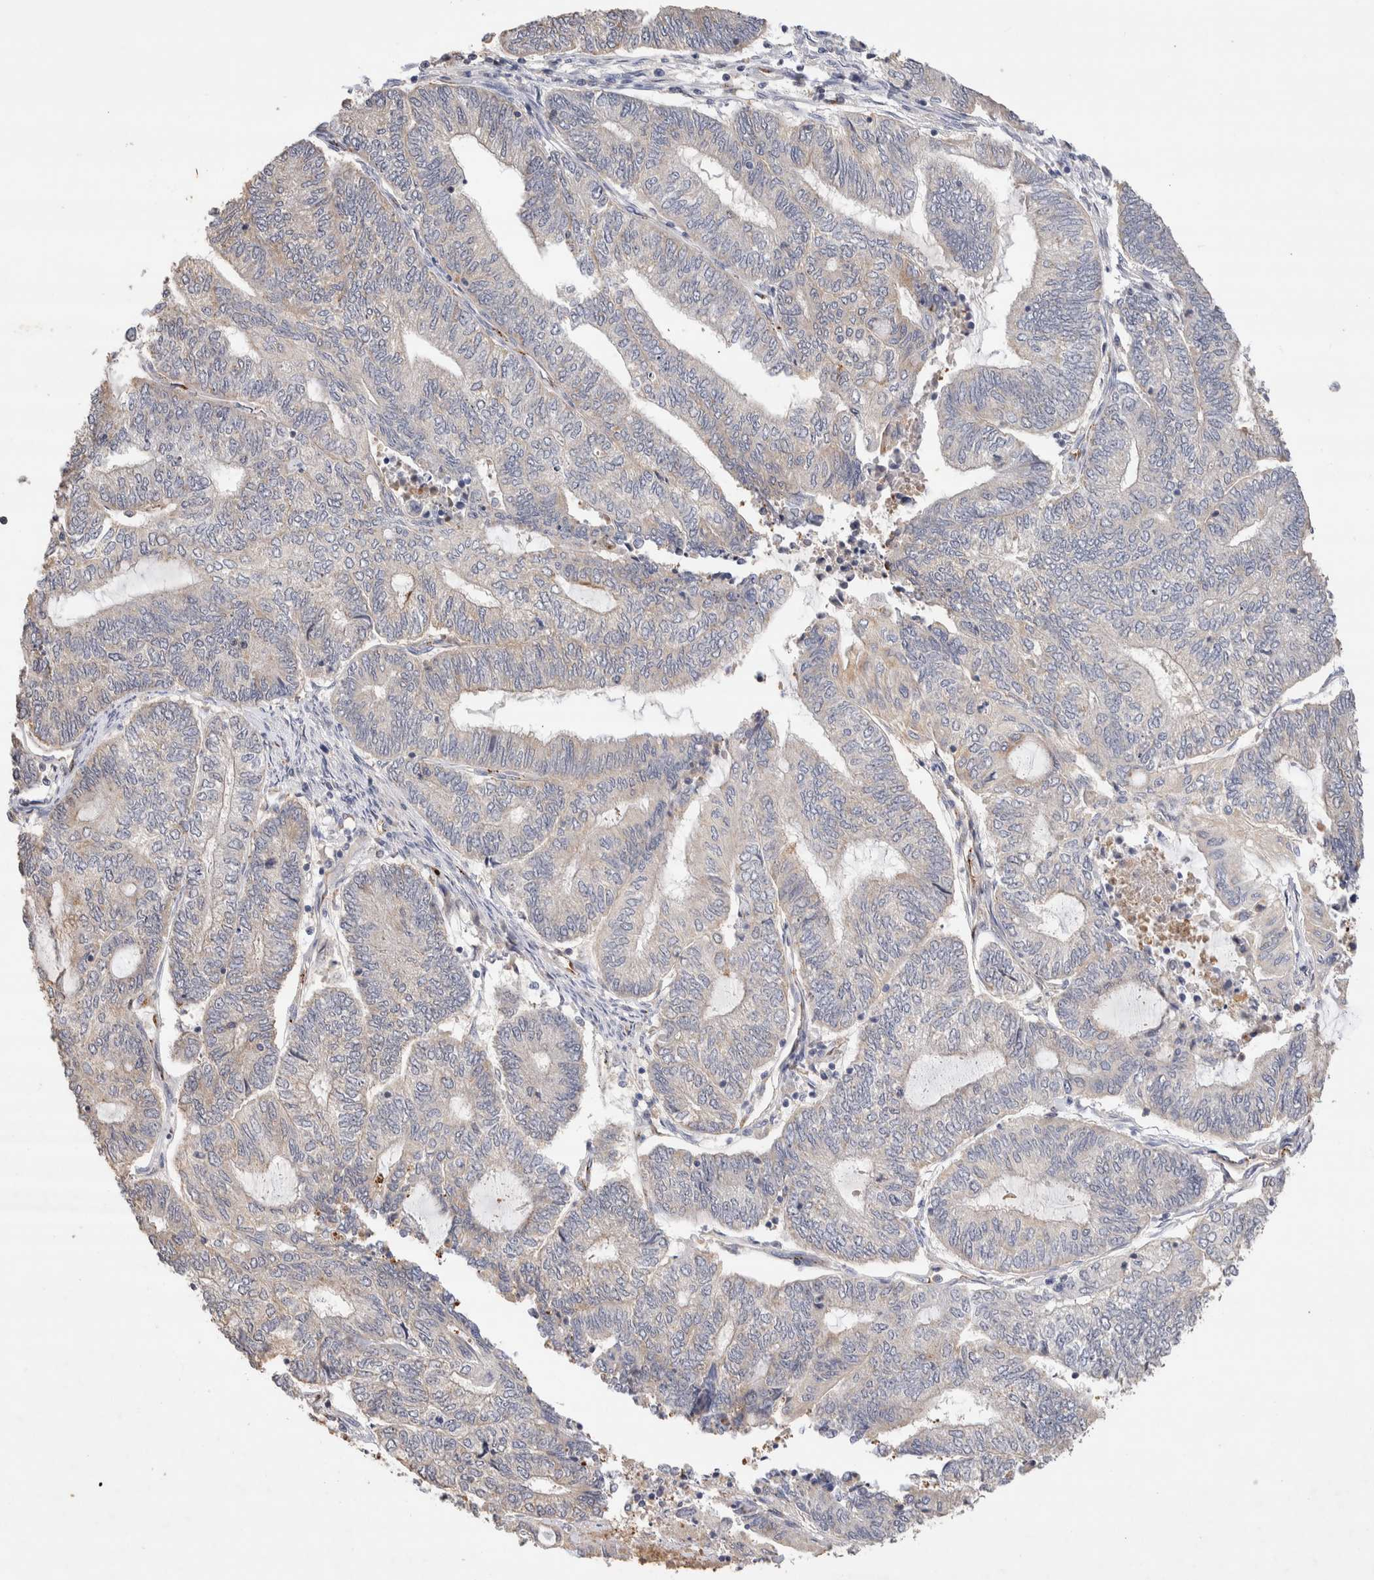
{"staining": {"intensity": "negative", "quantity": "none", "location": "none"}, "tissue": "endometrial cancer", "cell_type": "Tumor cells", "image_type": "cancer", "snomed": [{"axis": "morphology", "description": "Adenocarcinoma, NOS"}, {"axis": "topography", "description": "Uterus"}, {"axis": "topography", "description": "Endometrium"}], "caption": "The photomicrograph shows no staining of tumor cells in endometrial cancer.", "gene": "NSMAF", "patient": {"sex": "female", "age": 70}}